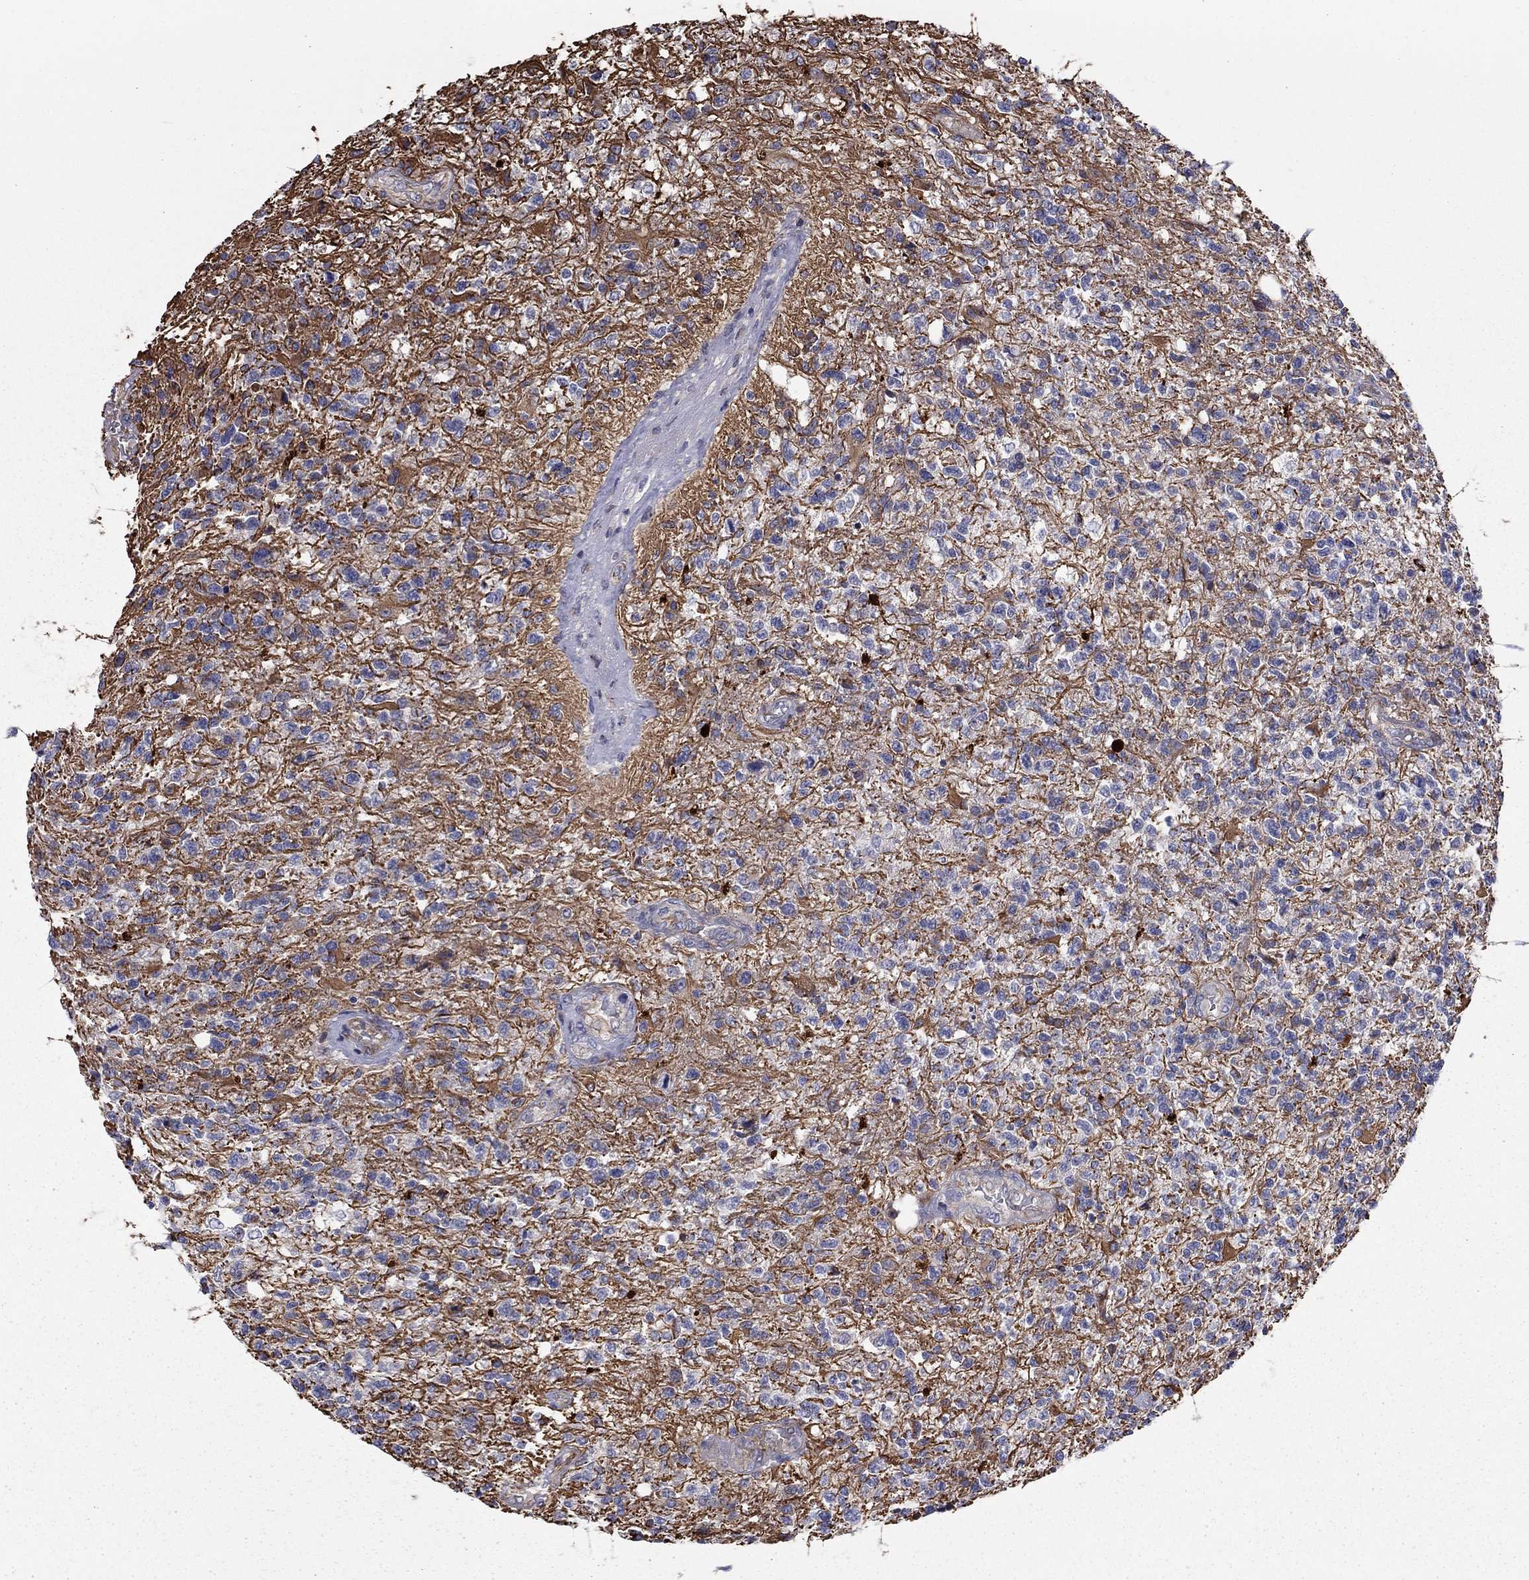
{"staining": {"intensity": "negative", "quantity": "none", "location": "none"}, "tissue": "glioma", "cell_type": "Tumor cells", "image_type": "cancer", "snomed": [{"axis": "morphology", "description": "Glioma, malignant, High grade"}, {"axis": "topography", "description": "Brain"}], "caption": "High magnification brightfield microscopy of malignant glioma (high-grade) stained with DAB (3,3'-diaminobenzidine) (brown) and counterstained with hematoxylin (blue): tumor cells show no significant staining.", "gene": "CLSTN1", "patient": {"sex": "male", "age": 56}}